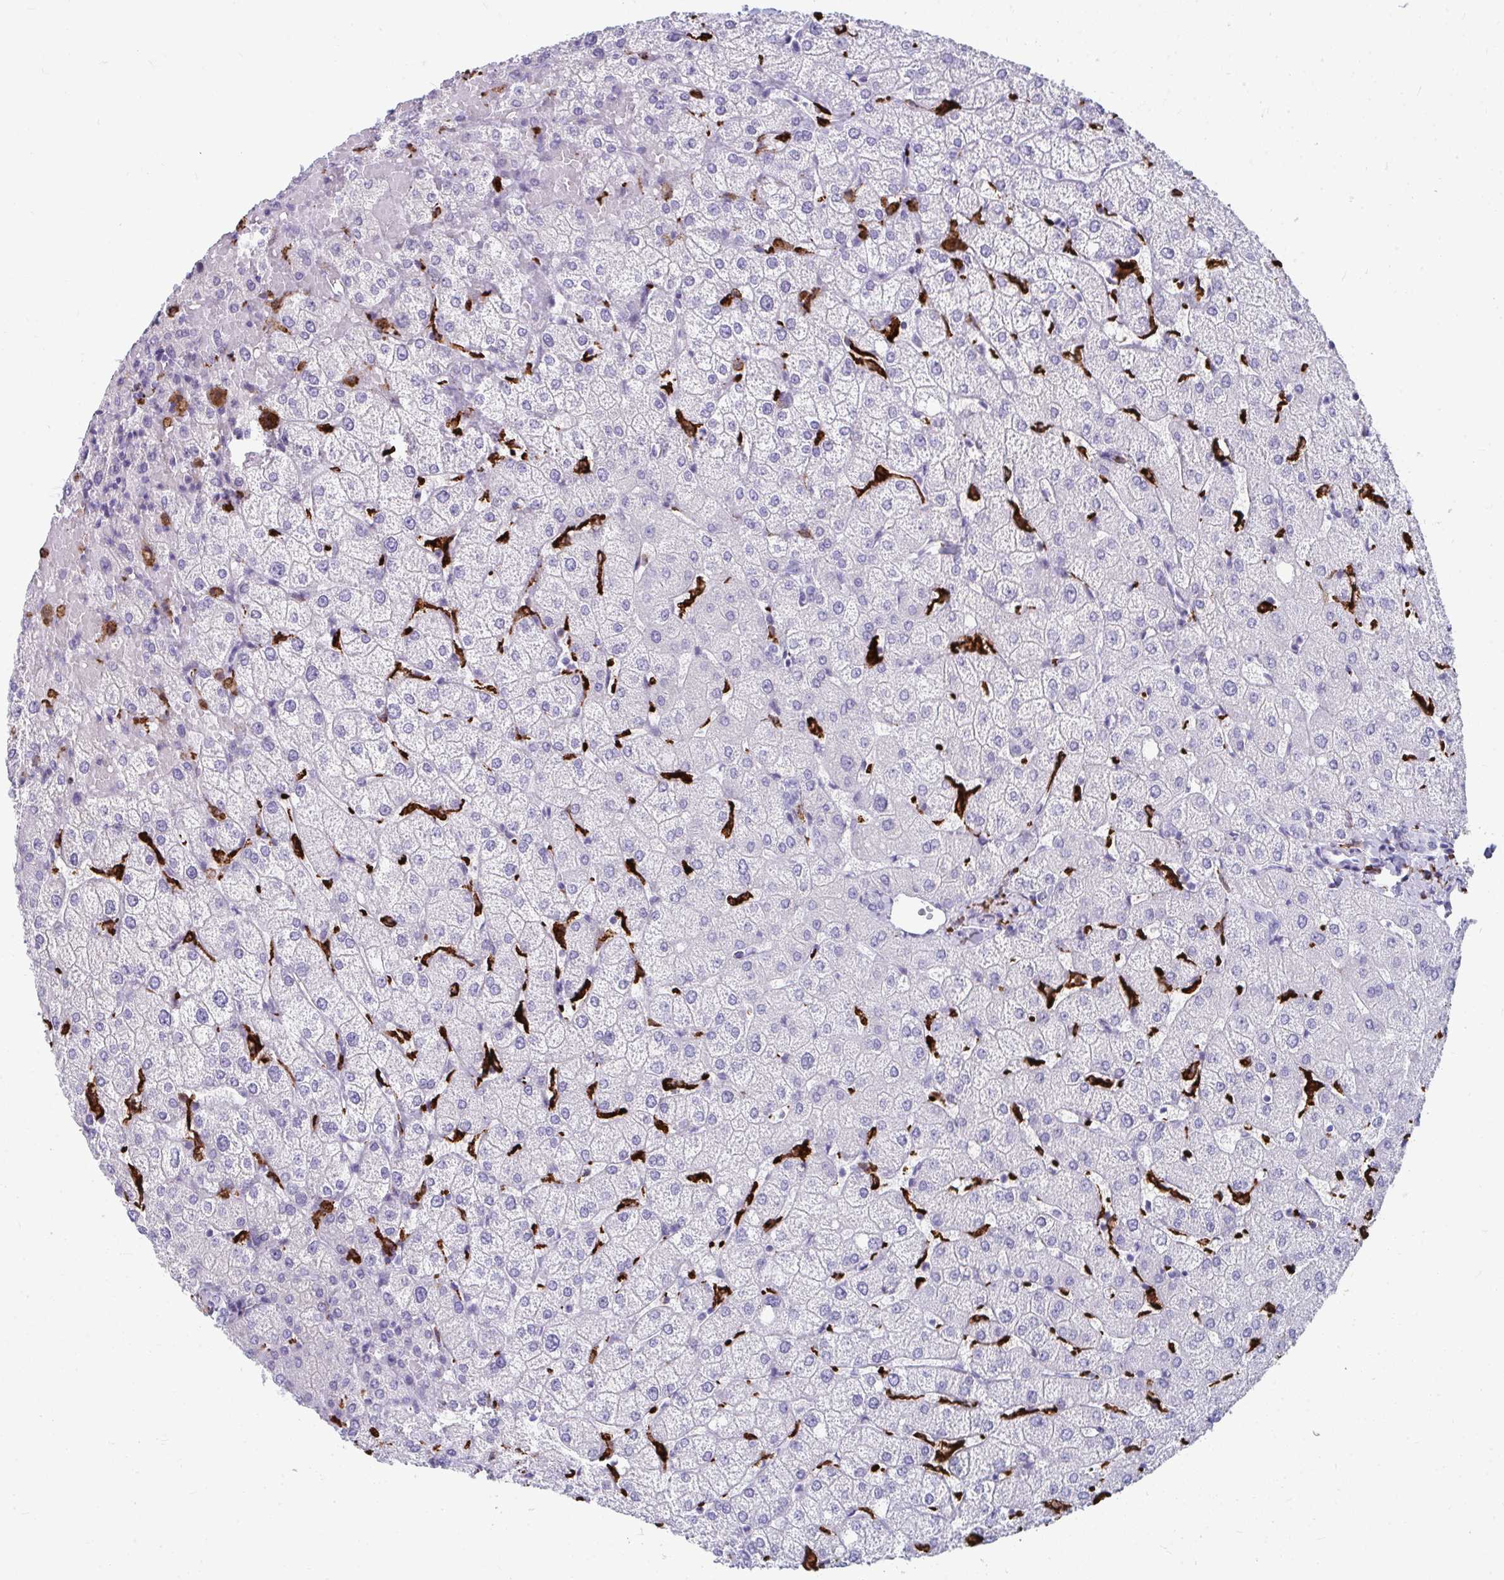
{"staining": {"intensity": "negative", "quantity": "none", "location": "none"}, "tissue": "liver", "cell_type": "Cholangiocytes", "image_type": "normal", "snomed": [{"axis": "morphology", "description": "Normal tissue, NOS"}, {"axis": "topography", "description": "Liver"}], "caption": "The image exhibits no staining of cholangiocytes in benign liver. The staining is performed using DAB brown chromogen with nuclei counter-stained in using hematoxylin.", "gene": "CD163", "patient": {"sex": "female", "age": 54}}